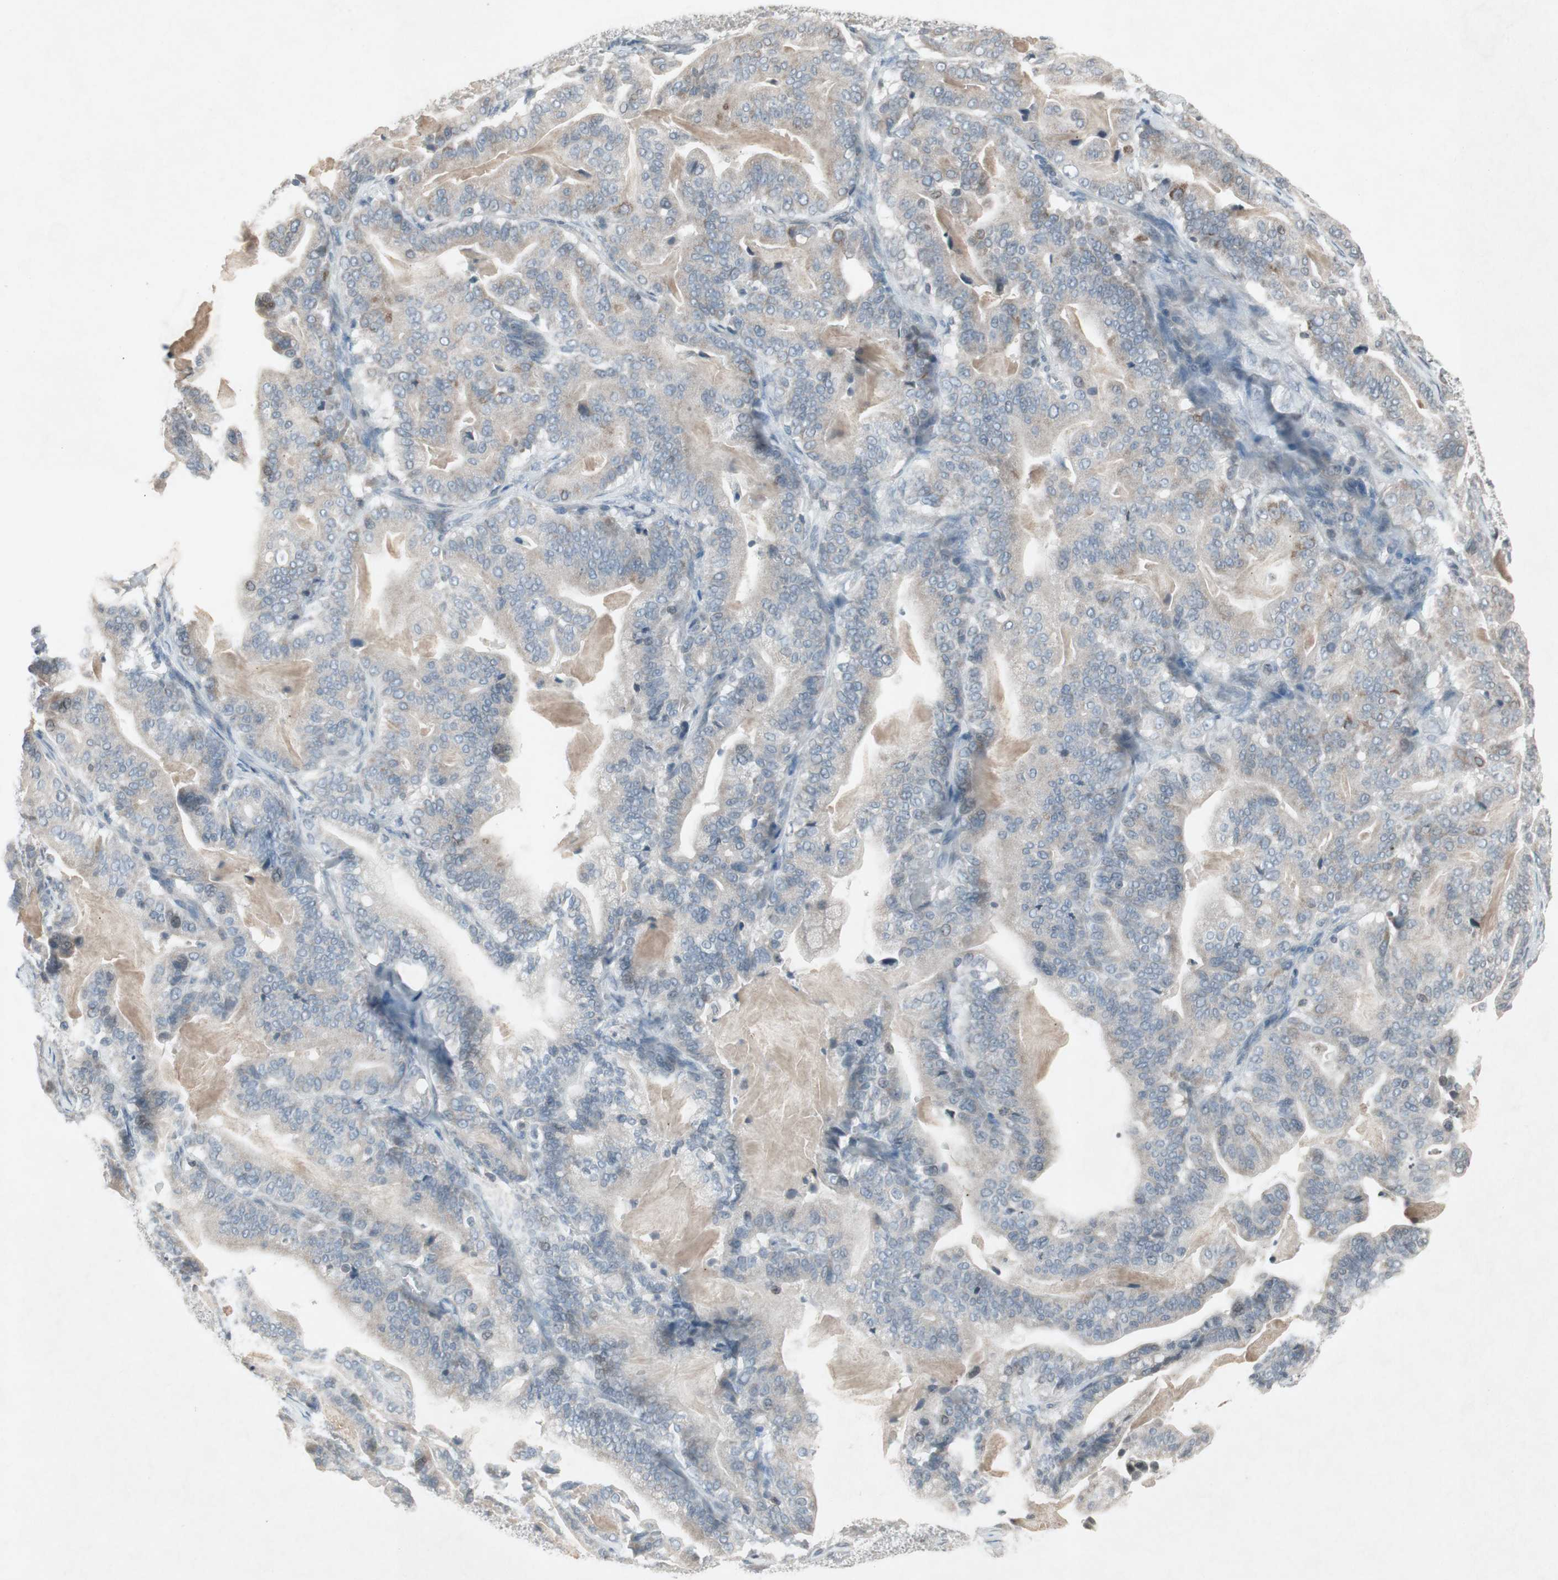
{"staining": {"intensity": "weak", "quantity": ">75%", "location": "cytoplasmic/membranous"}, "tissue": "pancreatic cancer", "cell_type": "Tumor cells", "image_type": "cancer", "snomed": [{"axis": "morphology", "description": "Adenocarcinoma, NOS"}, {"axis": "topography", "description": "Pancreas"}], "caption": "Pancreatic cancer (adenocarcinoma) stained with DAB (3,3'-diaminobenzidine) IHC shows low levels of weak cytoplasmic/membranous expression in about >75% of tumor cells. The staining was performed using DAB (3,3'-diaminobenzidine) to visualize the protein expression in brown, while the nuclei were stained in blue with hematoxylin (Magnification: 20x).", "gene": "ARG2", "patient": {"sex": "male", "age": 63}}